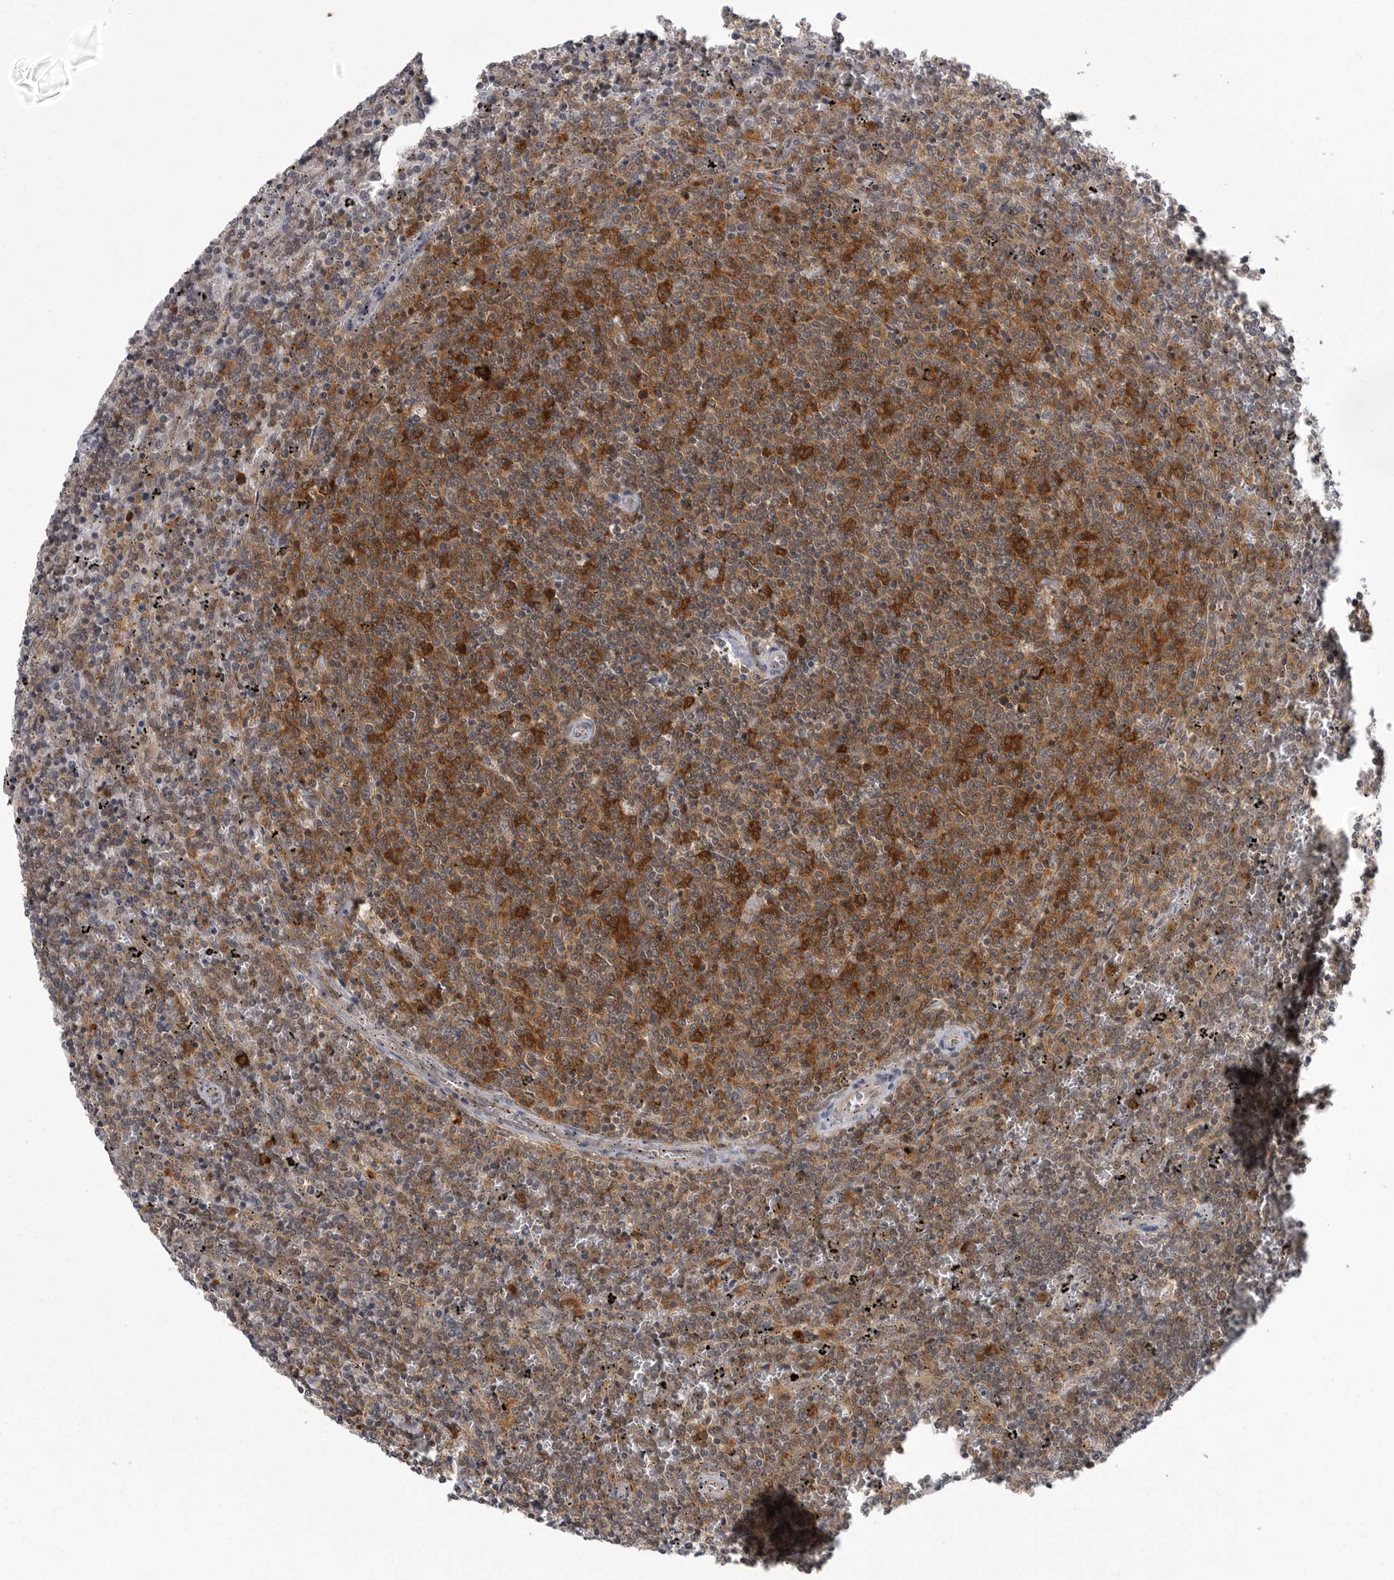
{"staining": {"intensity": "moderate", "quantity": ">75%", "location": "cytoplasmic/membranous"}, "tissue": "lymphoma", "cell_type": "Tumor cells", "image_type": "cancer", "snomed": [{"axis": "morphology", "description": "Malignant lymphoma, non-Hodgkin's type, Low grade"}, {"axis": "topography", "description": "Spleen"}], "caption": "Protein expression analysis of human lymphoma reveals moderate cytoplasmic/membranous staining in about >75% of tumor cells. Using DAB (brown) and hematoxylin (blue) stains, captured at high magnification using brightfield microscopy.", "gene": "CACYBP", "patient": {"sex": "female", "age": 50}}